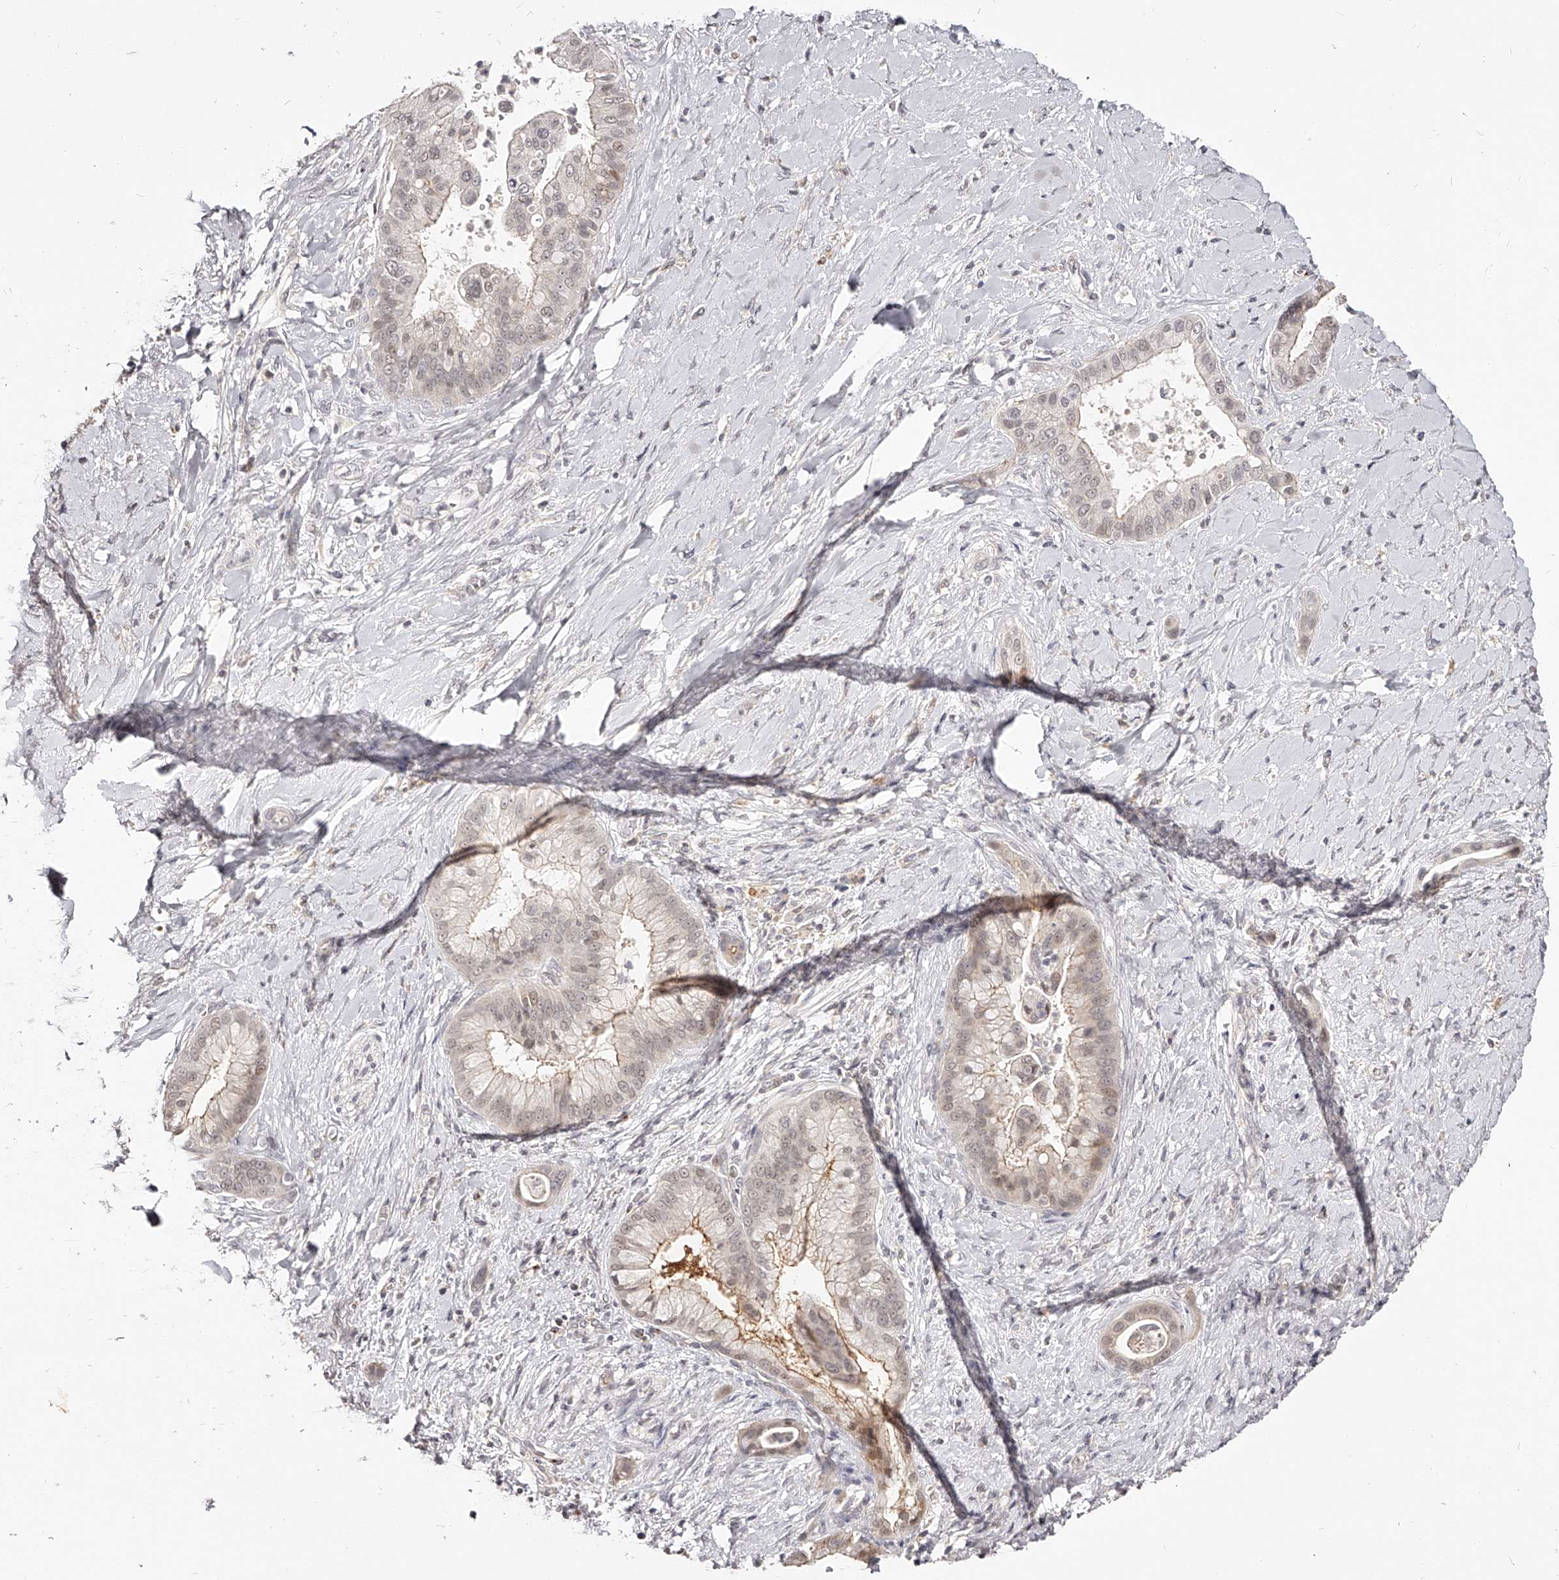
{"staining": {"intensity": "weak", "quantity": "<25%", "location": "nuclear"}, "tissue": "liver cancer", "cell_type": "Tumor cells", "image_type": "cancer", "snomed": [{"axis": "morphology", "description": "Cholangiocarcinoma"}, {"axis": "topography", "description": "Liver"}], "caption": "Tumor cells show no significant expression in cholangiocarcinoma (liver).", "gene": "ZNF789", "patient": {"sex": "female", "age": 54}}